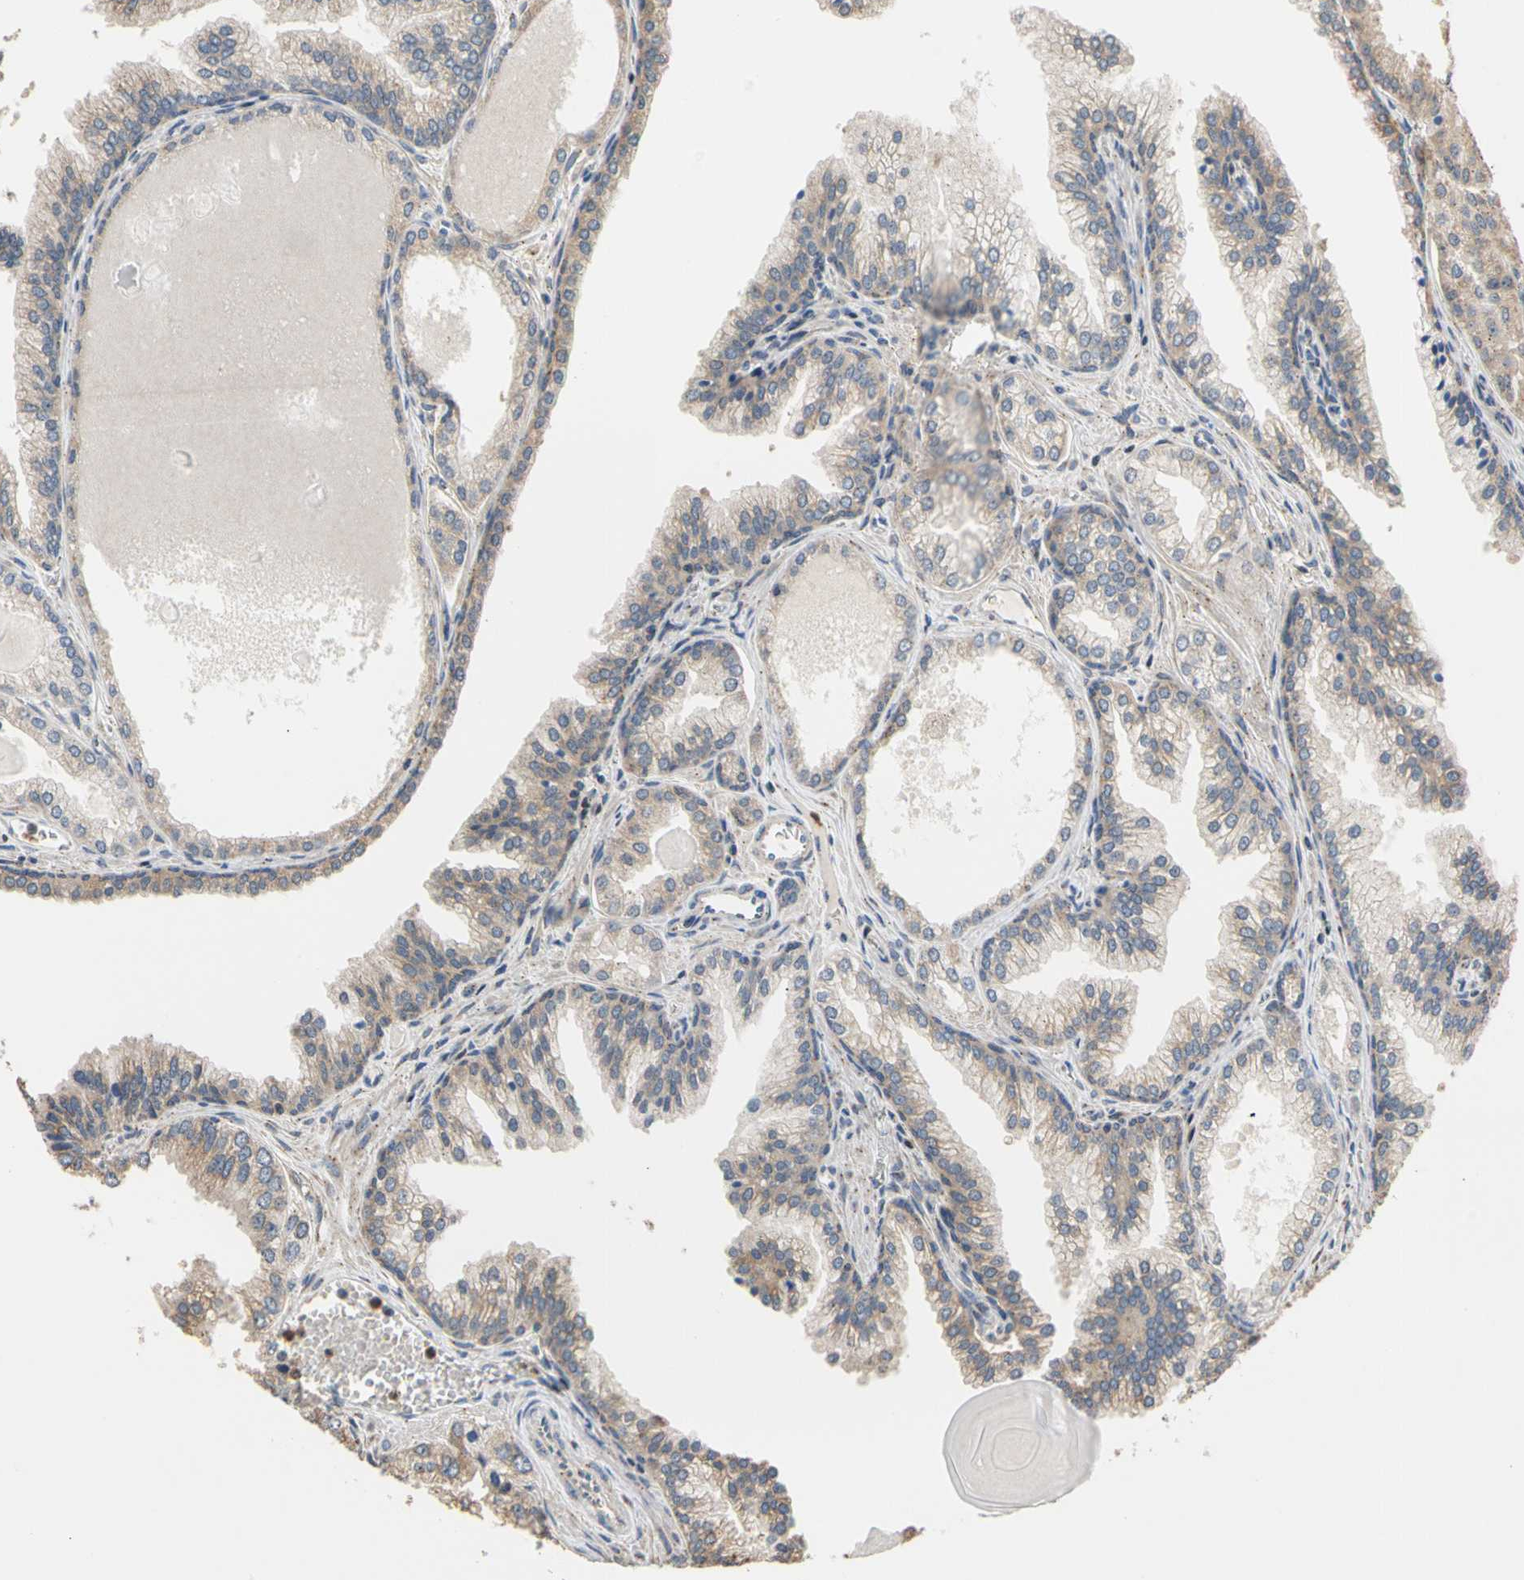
{"staining": {"intensity": "moderate", "quantity": "25%-75%", "location": "cytoplasmic/membranous"}, "tissue": "prostate cancer", "cell_type": "Tumor cells", "image_type": "cancer", "snomed": [{"axis": "morphology", "description": "Adenocarcinoma, Low grade"}, {"axis": "topography", "description": "Prostate"}], "caption": "Moderate cytoplasmic/membranous staining is seen in about 25%-75% of tumor cells in low-grade adenocarcinoma (prostate).", "gene": "IP6K2", "patient": {"sex": "male", "age": 59}}